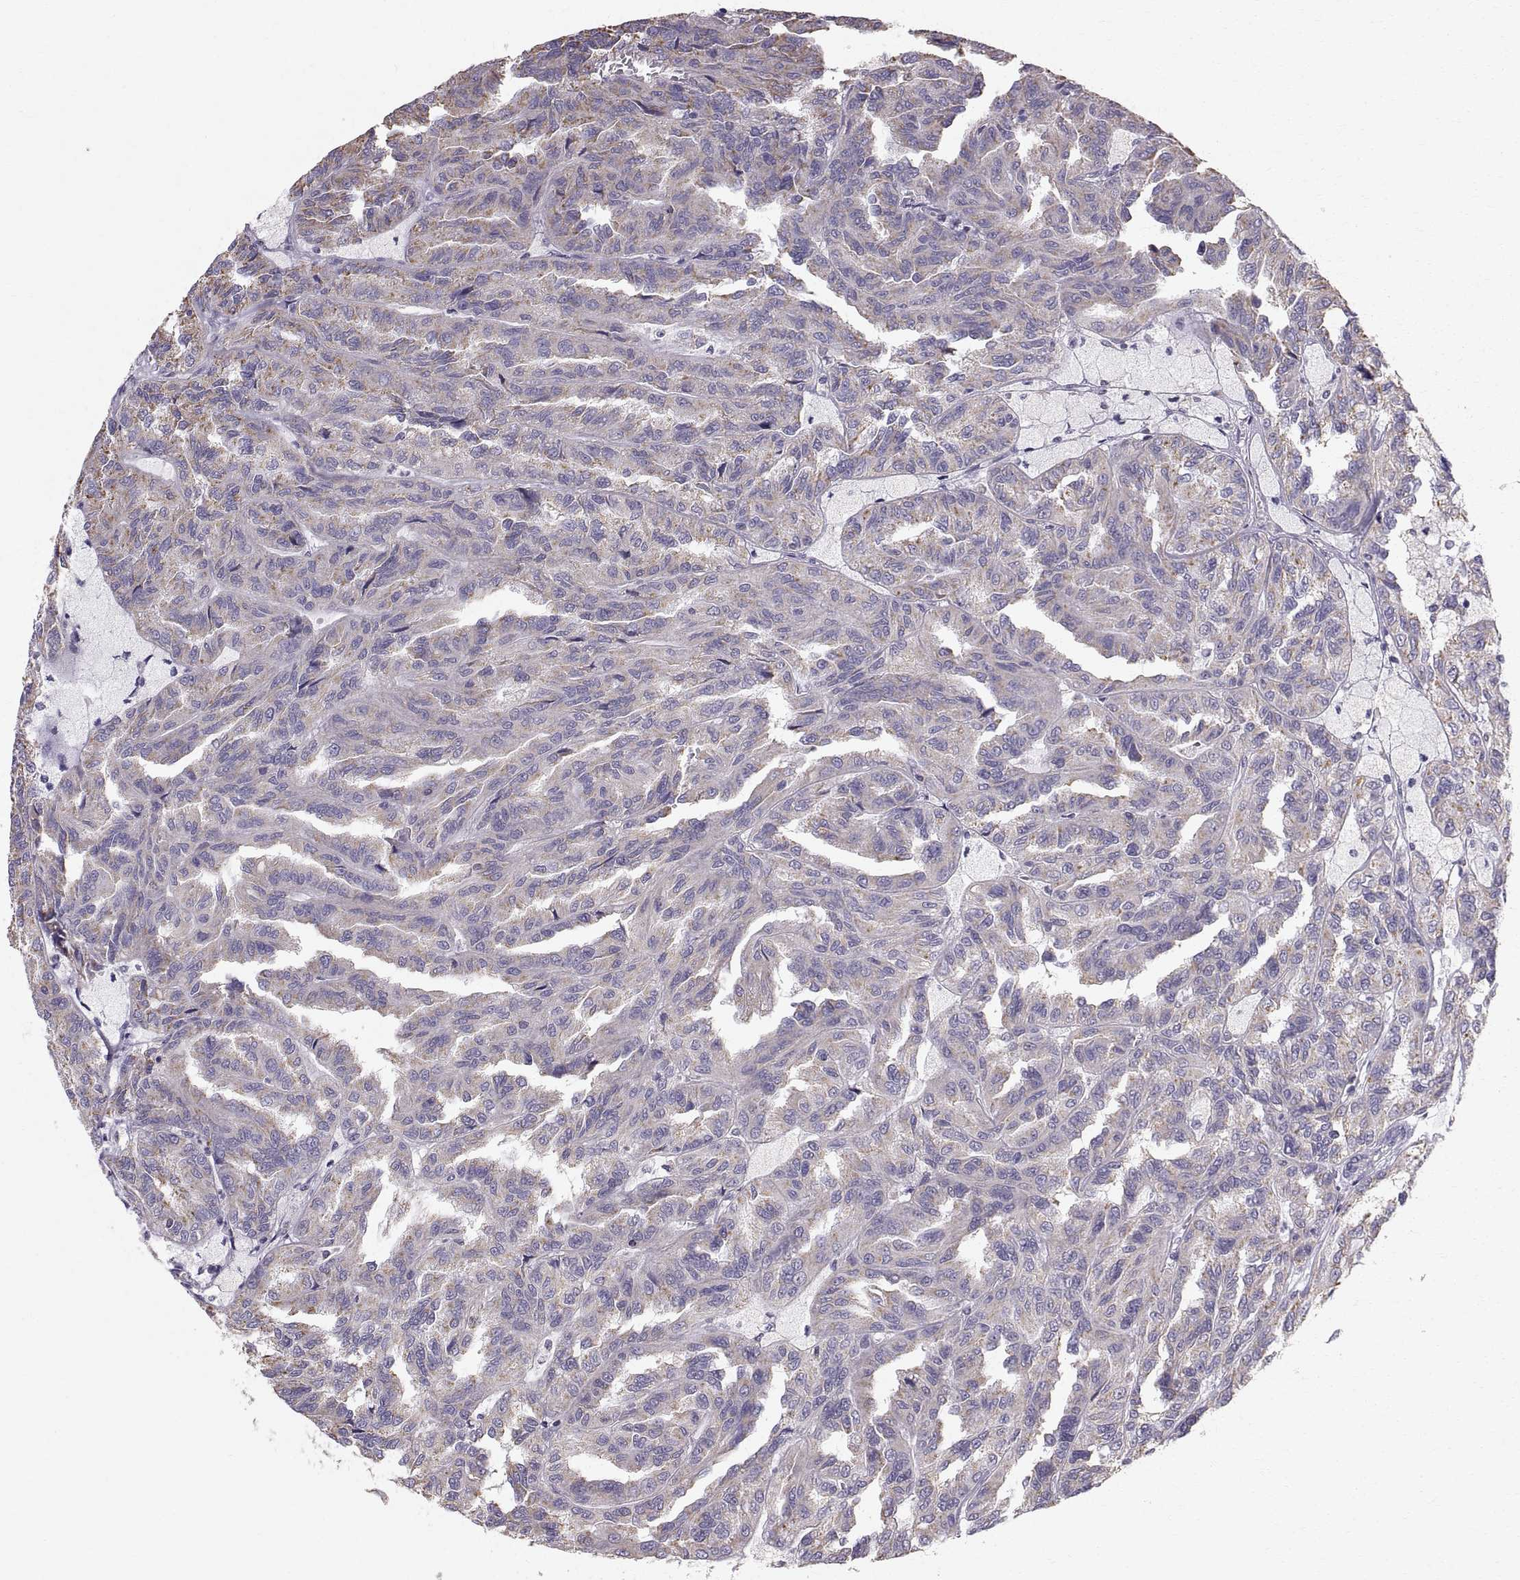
{"staining": {"intensity": "weak", "quantity": "25%-75%", "location": "cytoplasmic/membranous"}, "tissue": "renal cancer", "cell_type": "Tumor cells", "image_type": "cancer", "snomed": [{"axis": "morphology", "description": "Adenocarcinoma, NOS"}, {"axis": "topography", "description": "Kidney"}], "caption": "The image demonstrates a brown stain indicating the presence of a protein in the cytoplasmic/membranous of tumor cells in renal cancer.", "gene": "STMND1", "patient": {"sex": "male", "age": 79}}